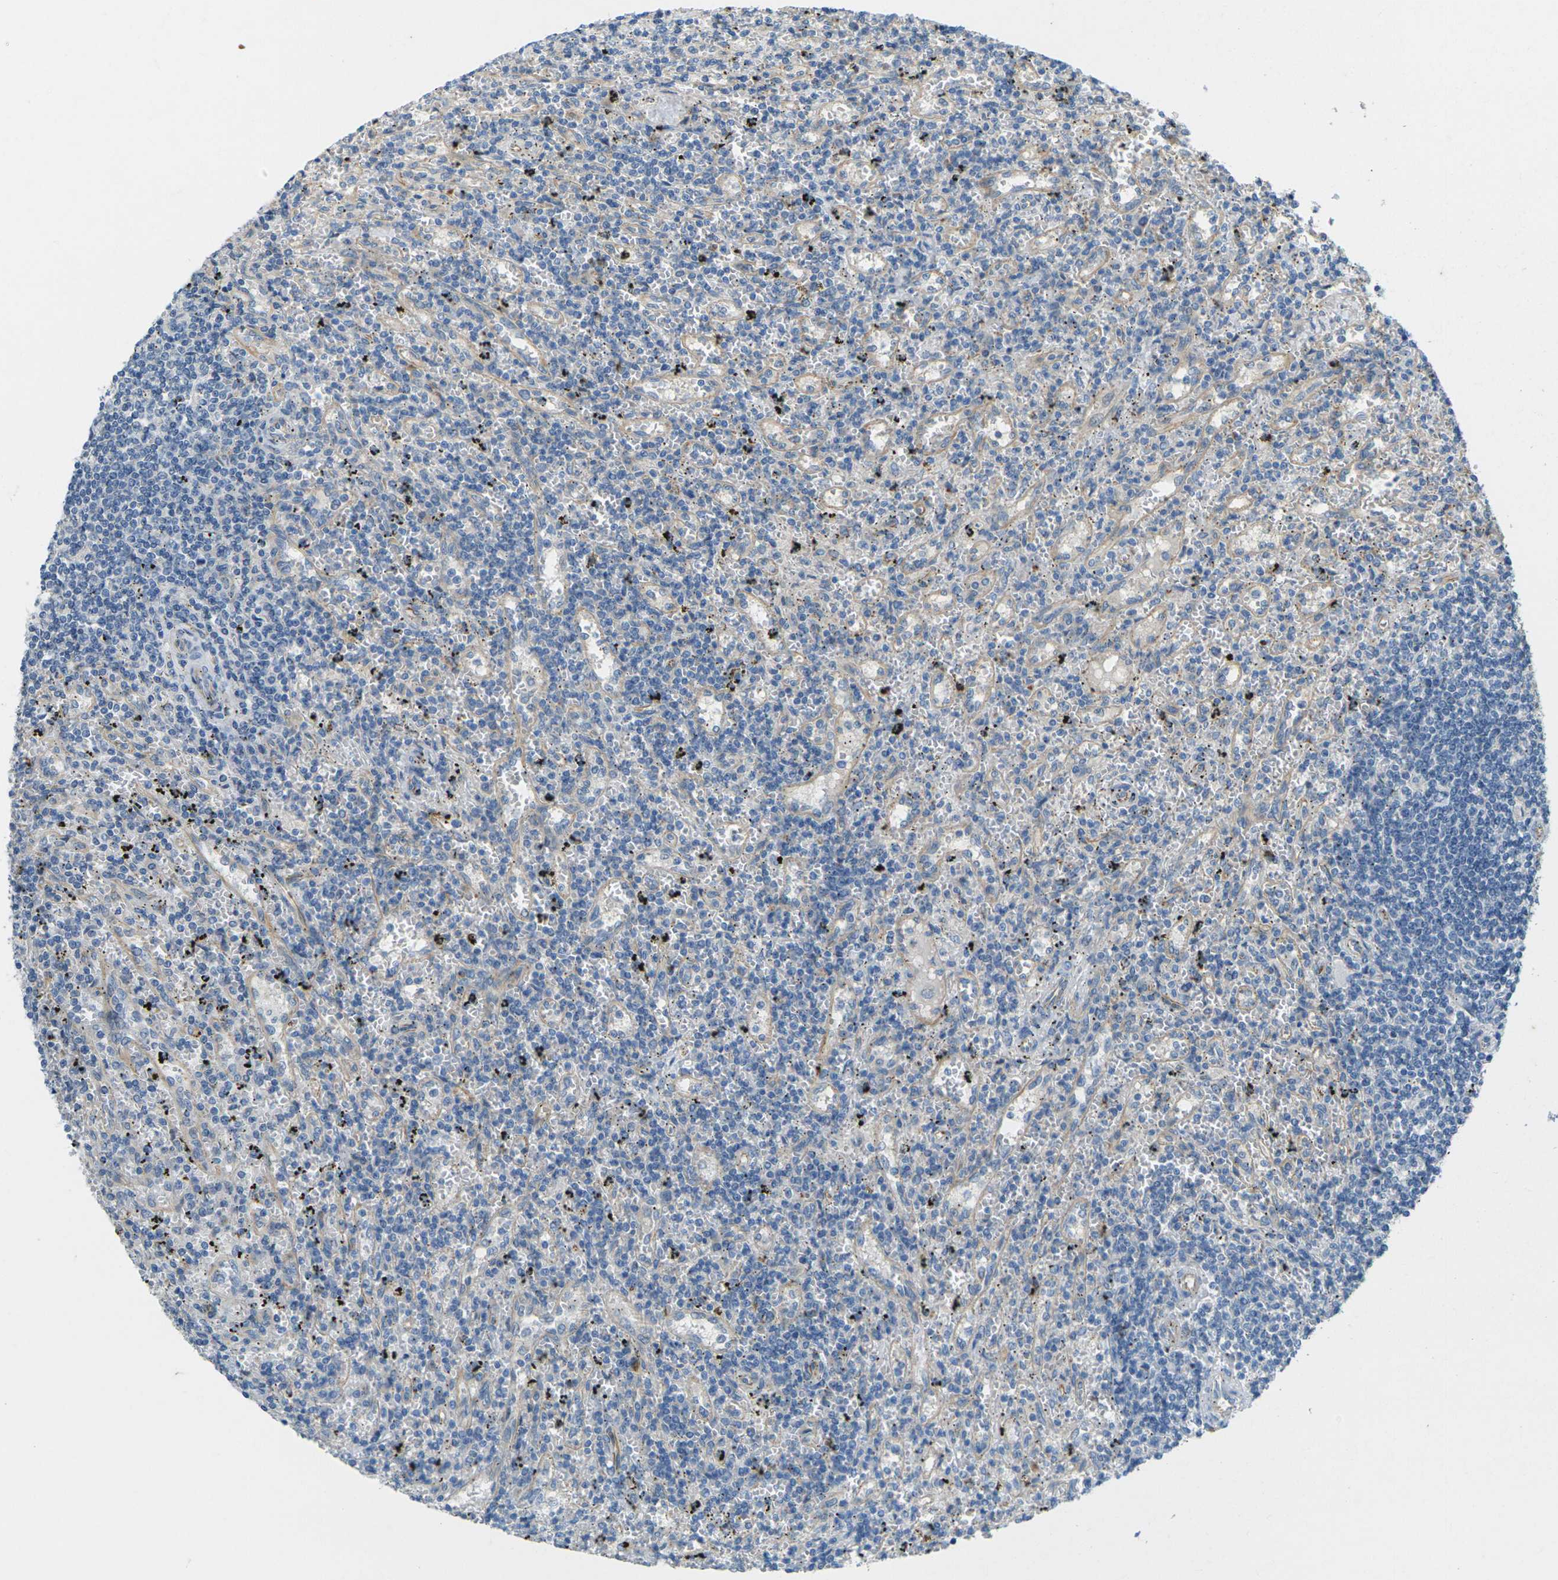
{"staining": {"intensity": "negative", "quantity": "none", "location": "none"}, "tissue": "lymphoma", "cell_type": "Tumor cells", "image_type": "cancer", "snomed": [{"axis": "morphology", "description": "Malignant lymphoma, non-Hodgkin's type, Low grade"}, {"axis": "topography", "description": "Spleen"}], "caption": "This is an IHC micrograph of human malignant lymphoma, non-Hodgkin's type (low-grade). There is no staining in tumor cells.", "gene": "CYP2C8", "patient": {"sex": "male", "age": 76}}